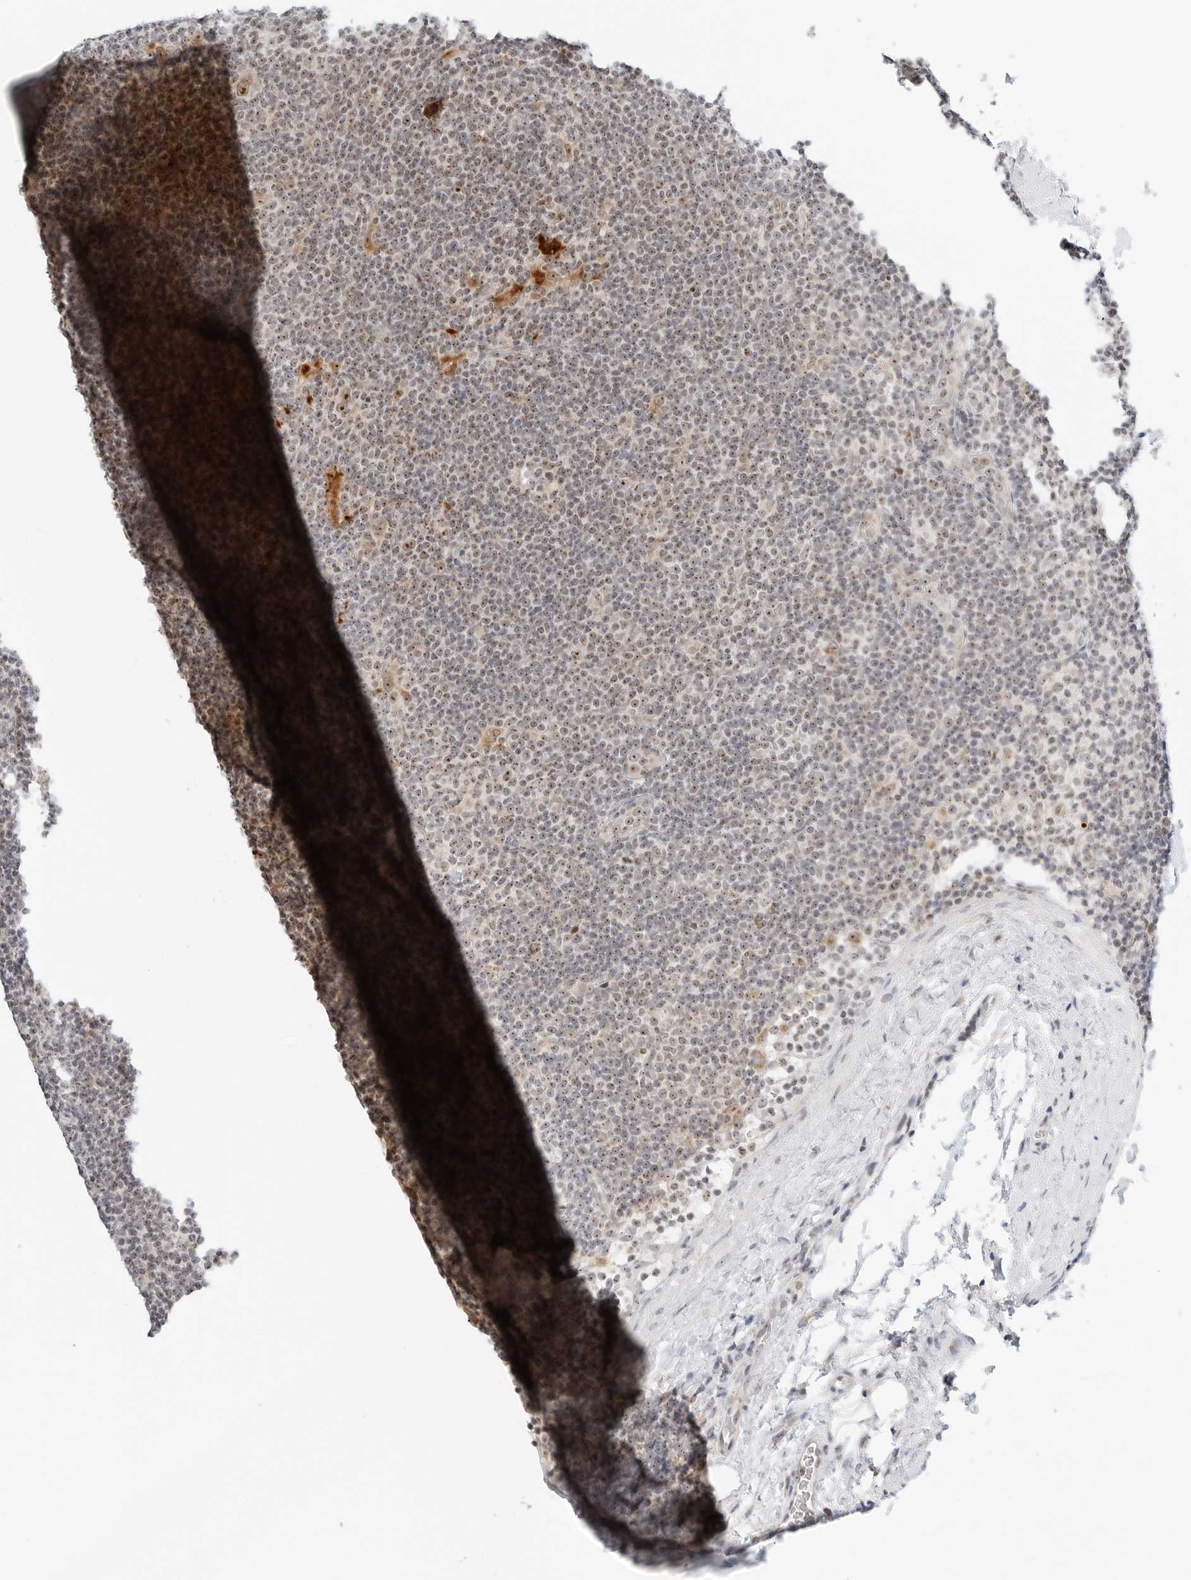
{"staining": {"intensity": "strong", "quantity": "25%-75%", "location": "cytoplasmic/membranous,nuclear"}, "tissue": "lymphoma", "cell_type": "Tumor cells", "image_type": "cancer", "snomed": [{"axis": "morphology", "description": "Hodgkin's disease, NOS"}, {"axis": "topography", "description": "Lymph node"}], "caption": "Protein staining of lymphoma tissue exhibits strong cytoplasmic/membranous and nuclear staining in approximately 25%-75% of tumor cells. Nuclei are stained in blue.", "gene": "RIMKLA", "patient": {"sex": "female", "age": 57}}